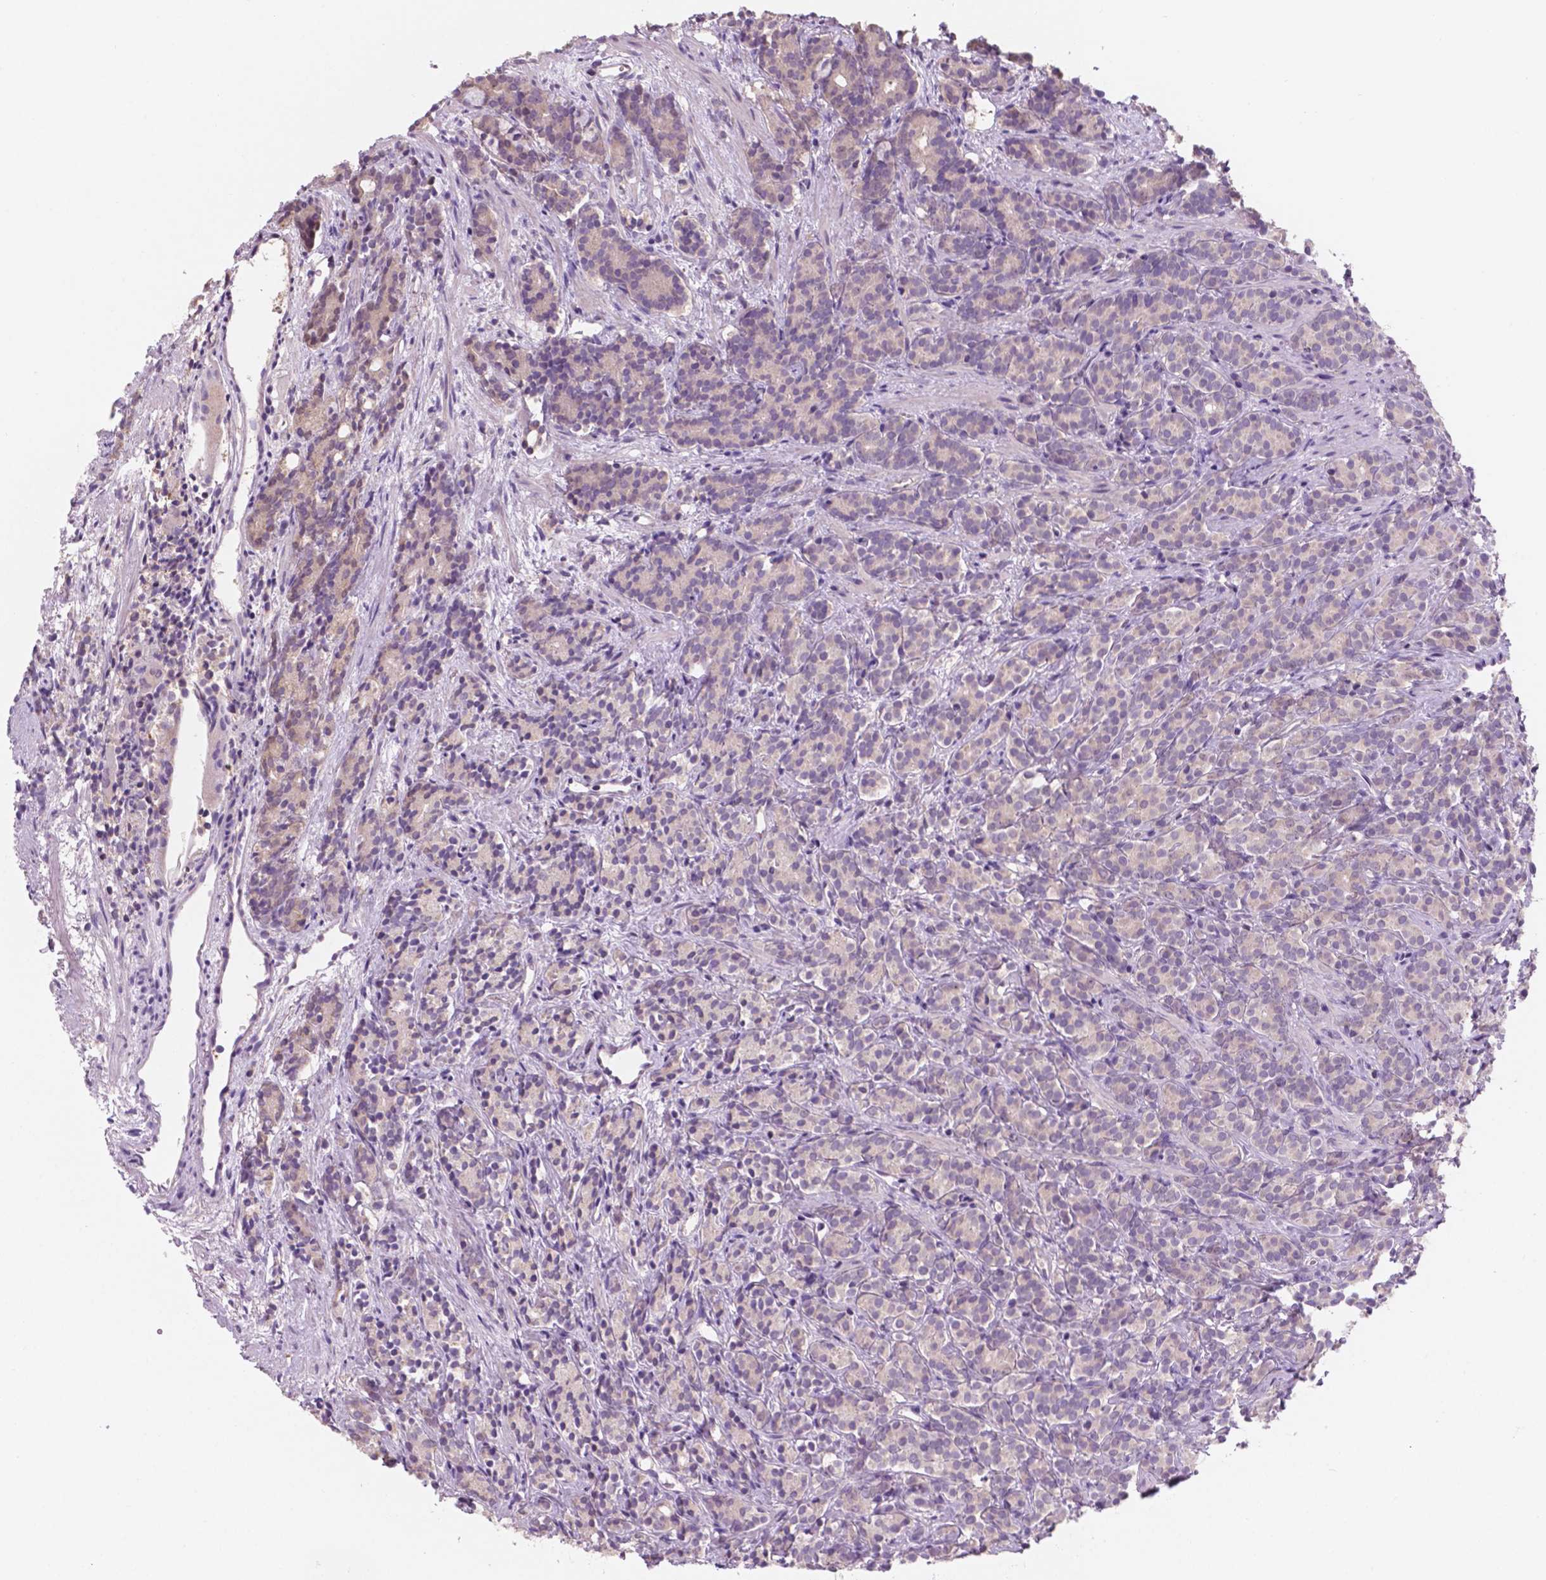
{"staining": {"intensity": "weak", "quantity": "<25%", "location": "cytoplasmic/membranous"}, "tissue": "prostate cancer", "cell_type": "Tumor cells", "image_type": "cancer", "snomed": [{"axis": "morphology", "description": "Adenocarcinoma, High grade"}, {"axis": "topography", "description": "Prostate"}], "caption": "Tumor cells are negative for brown protein staining in prostate cancer. (Stains: DAB immunohistochemistry (IHC) with hematoxylin counter stain, Microscopy: brightfield microscopy at high magnification).", "gene": "SBSN", "patient": {"sex": "male", "age": 84}}